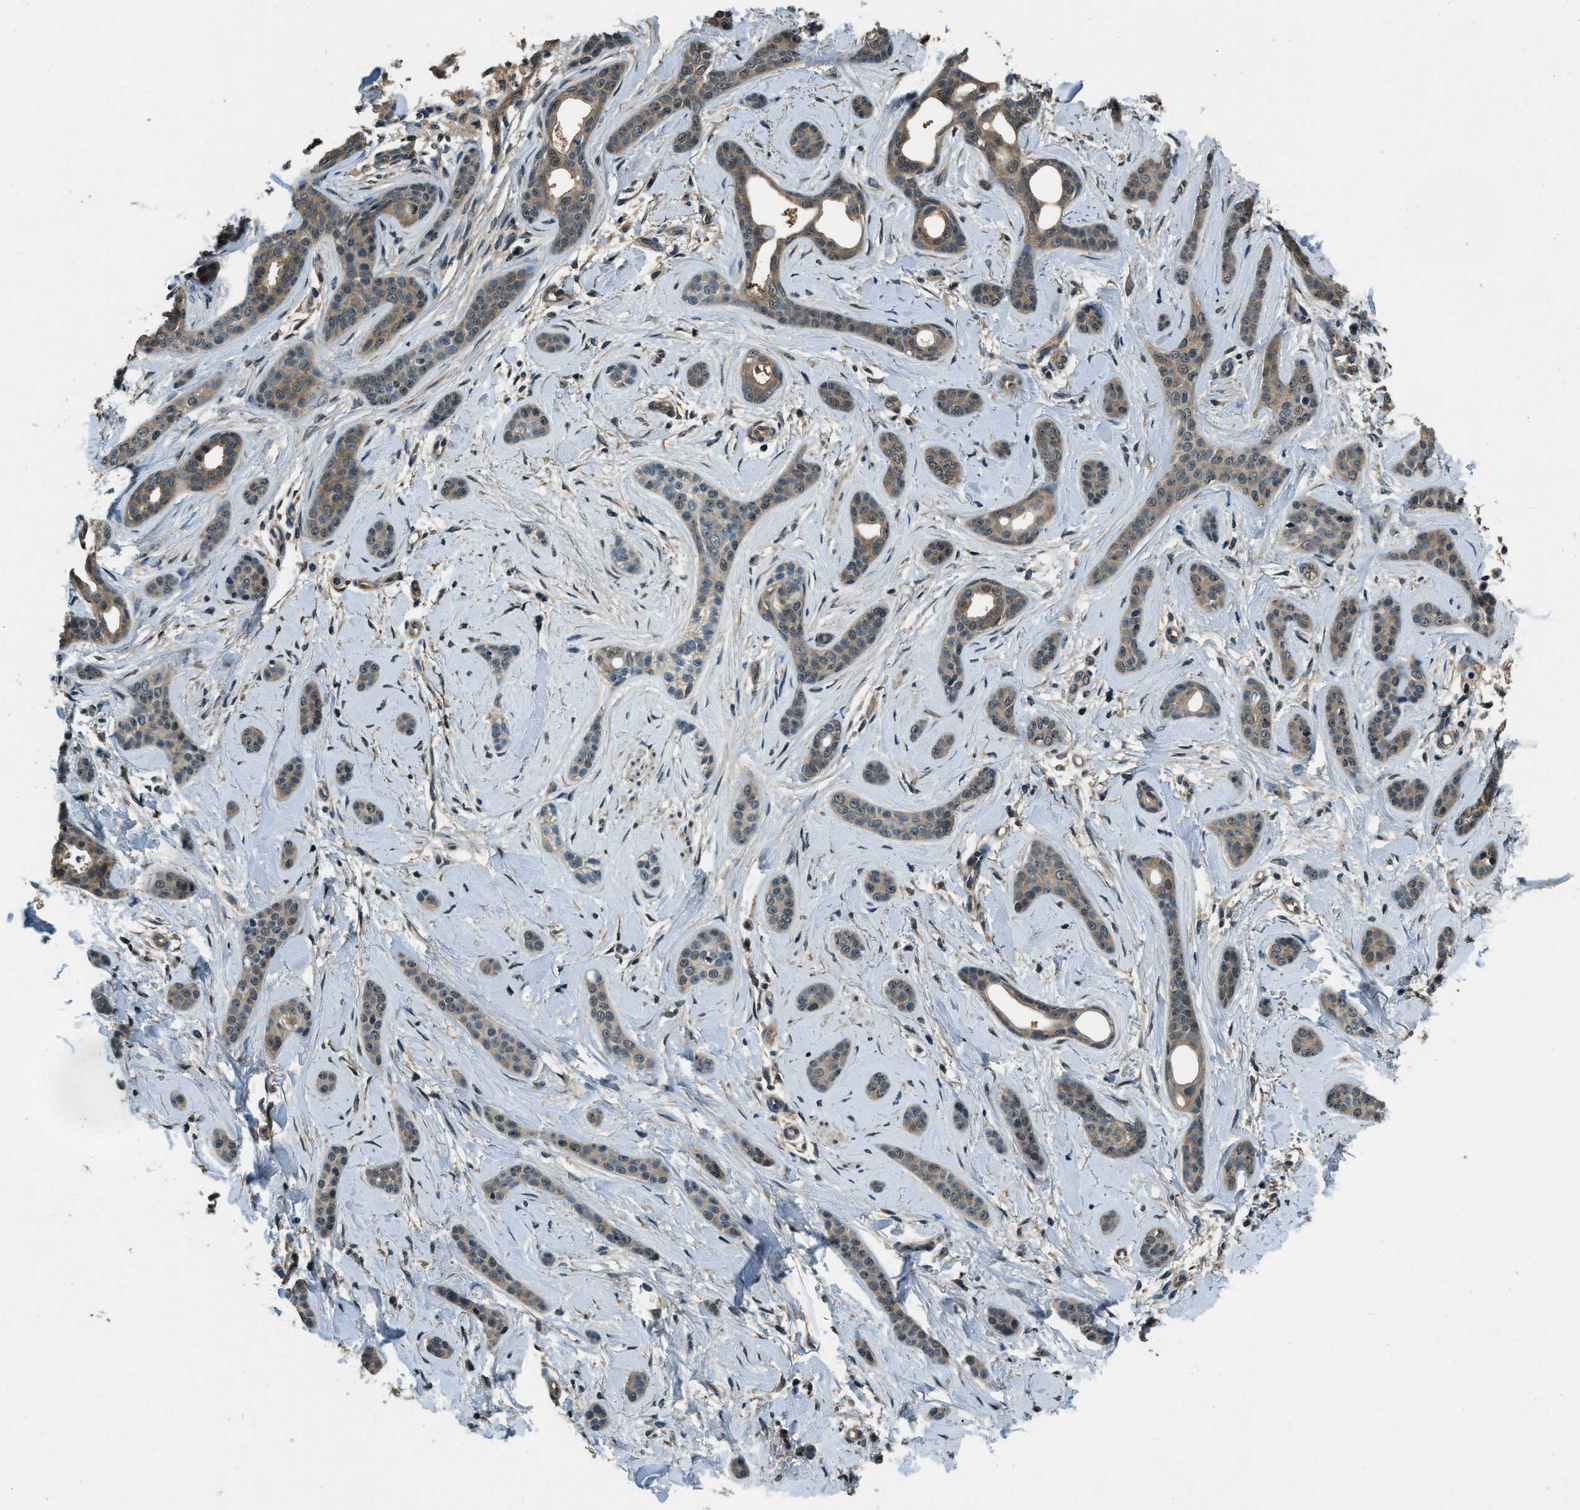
{"staining": {"intensity": "weak", "quantity": ">75%", "location": "cytoplasmic/membranous"}, "tissue": "skin cancer", "cell_type": "Tumor cells", "image_type": "cancer", "snomed": [{"axis": "morphology", "description": "Basal cell carcinoma"}, {"axis": "morphology", "description": "Adnexal tumor, benign"}, {"axis": "topography", "description": "Skin"}], "caption": "Immunohistochemical staining of human skin cancer (benign adnexal tumor) reveals weak cytoplasmic/membranous protein positivity in about >75% of tumor cells.", "gene": "NUDCD3", "patient": {"sex": "female", "age": 42}}